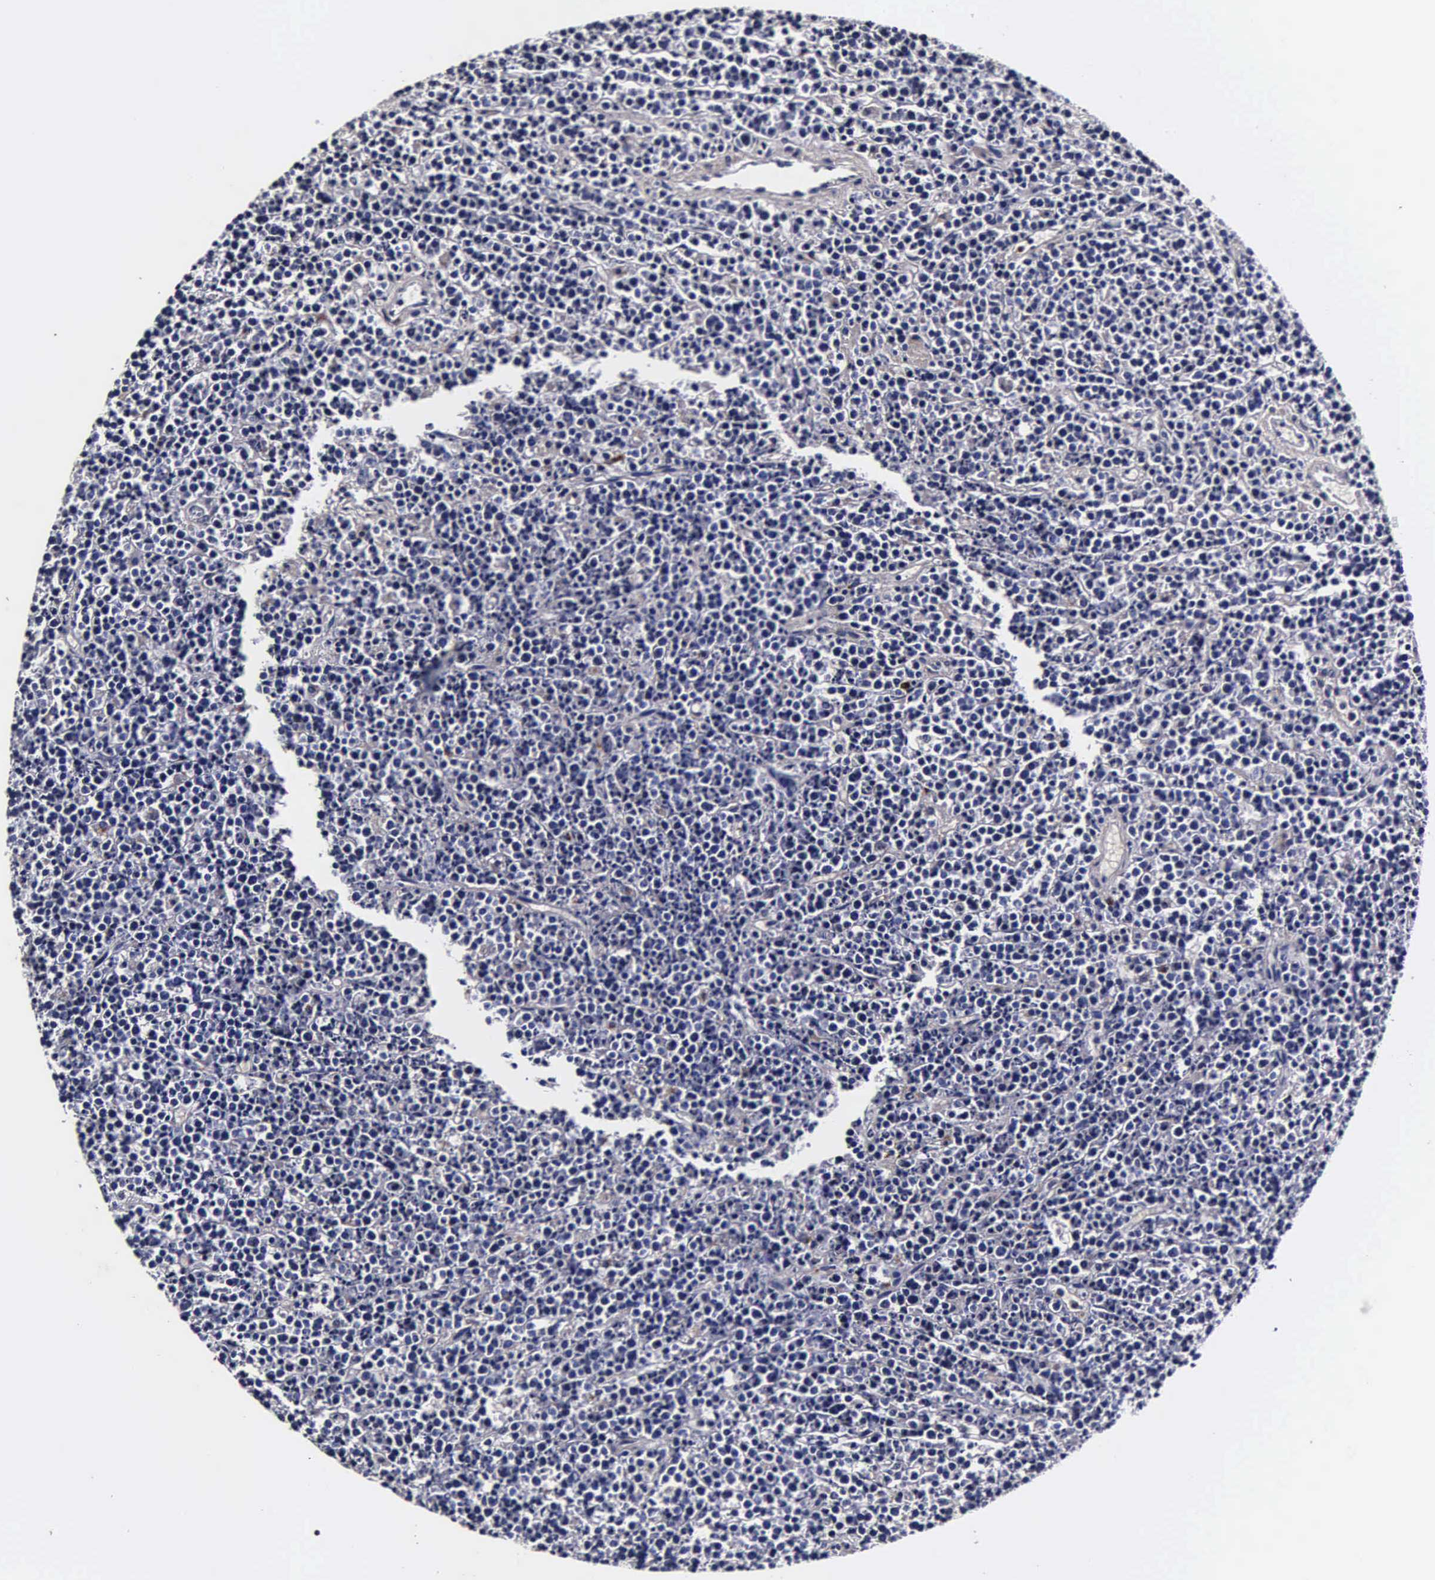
{"staining": {"intensity": "negative", "quantity": "none", "location": "none"}, "tissue": "lymphoma", "cell_type": "Tumor cells", "image_type": "cancer", "snomed": [{"axis": "morphology", "description": "Malignant lymphoma, non-Hodgkin's type, High grade"}, {"axis": "topography", "description": "Ovary"}], "caption": "A high-resolution photomicrograph shows IHC staining of lymphoma, which exhibits no significant expression in tumor cells. (Brightfield microscopy of DAB (3,3'-diaminobenzidine) immunohistochemistry (IHC) at high magnification).", "gene": "CST3", "patient": {"sex": "female", "age": 56}}